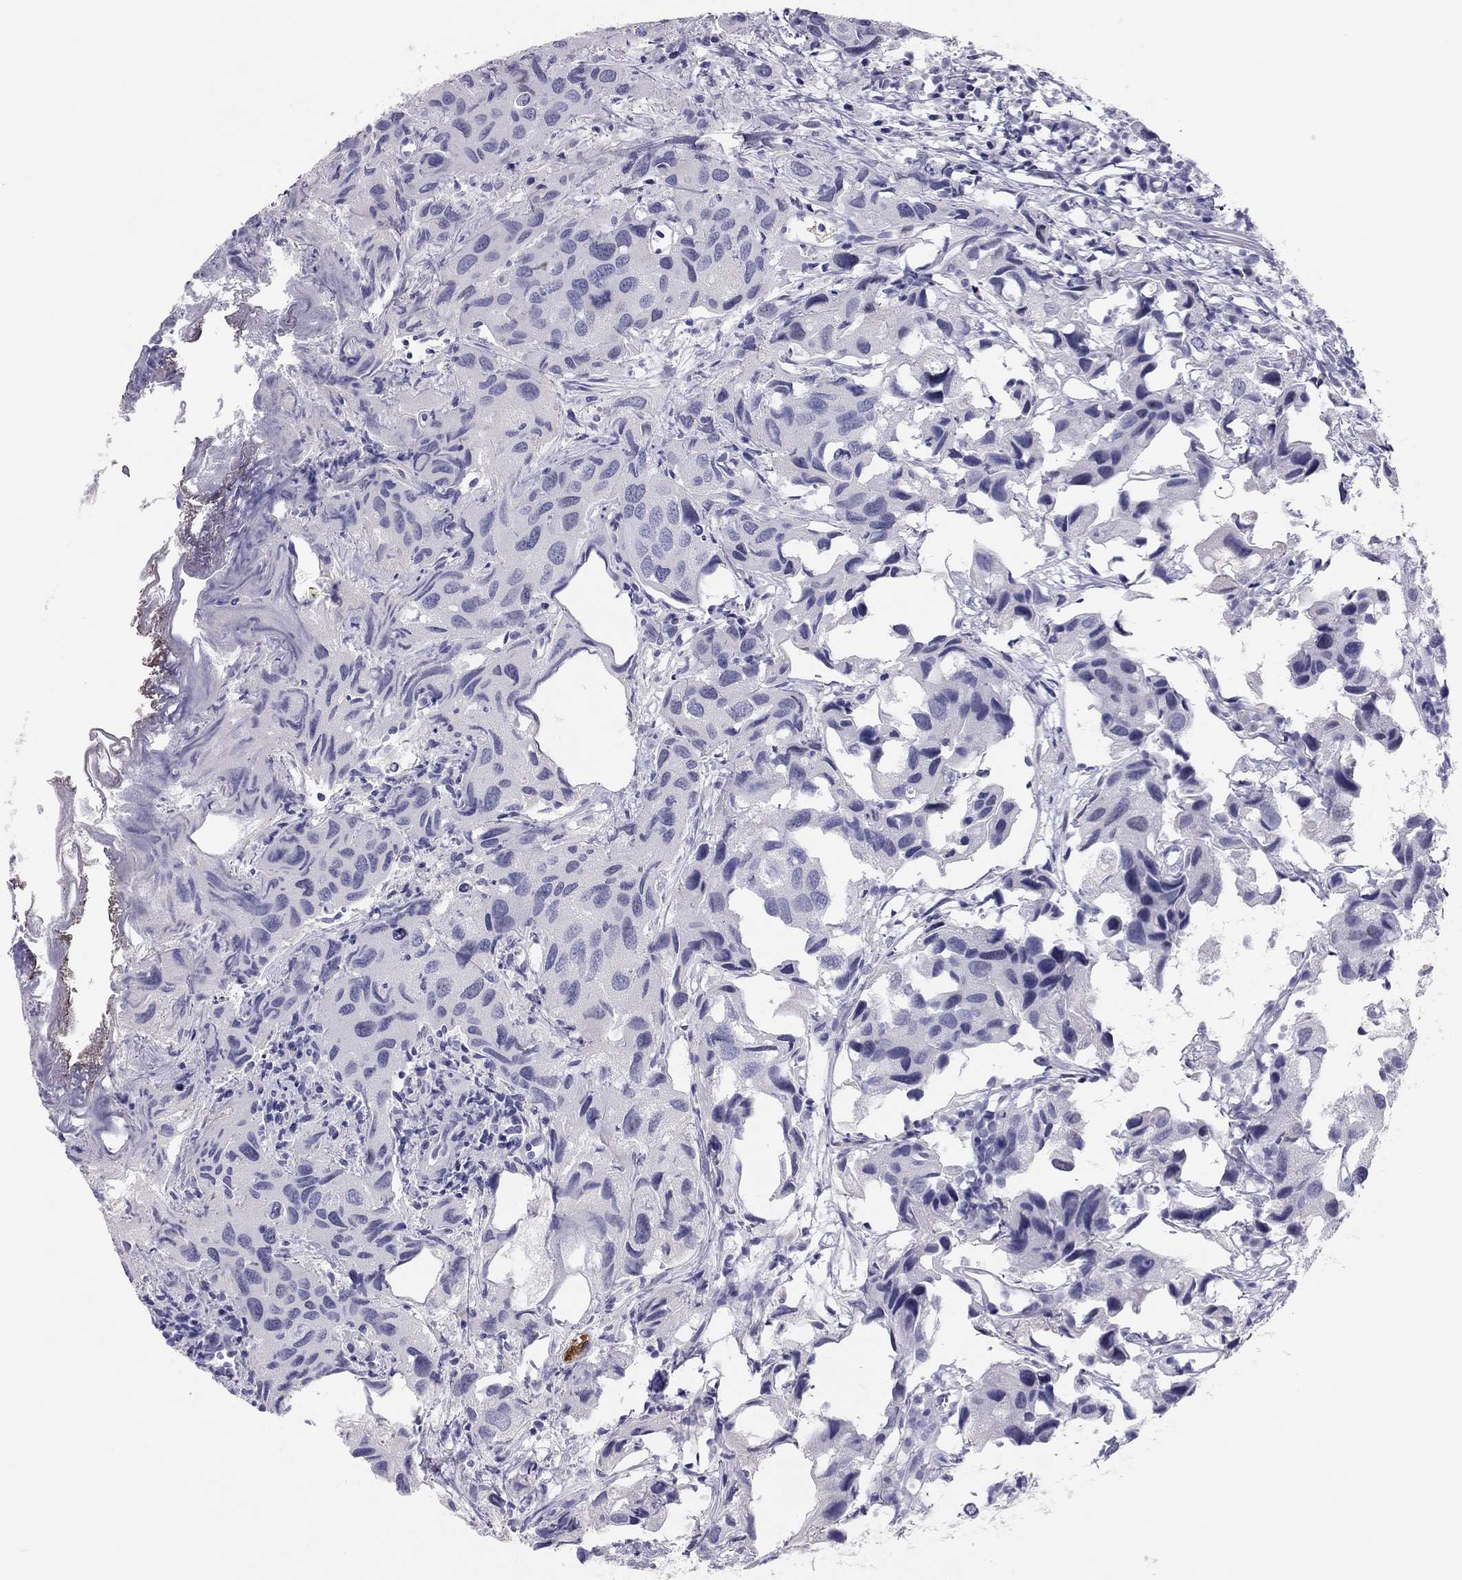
{"staining": {"intensity": "negative", "quantity": "none", "location": "none"}, "tissue": "urothelial cancer", "cell_type": "Tumor cells", "image_type": "cancer", "snomed": [{"axis": "morphology", "description": "Urothelial carcinoma, High grade"}, {"axis": "topography", "description": "Urinary bladder"}], "caption": "Immunohistochemical staining of human urothelial cancer exhibits no significant staining in tumor cells.", "gene": "PHOX2A", "patient": {"sex": "male", "age": 79}}